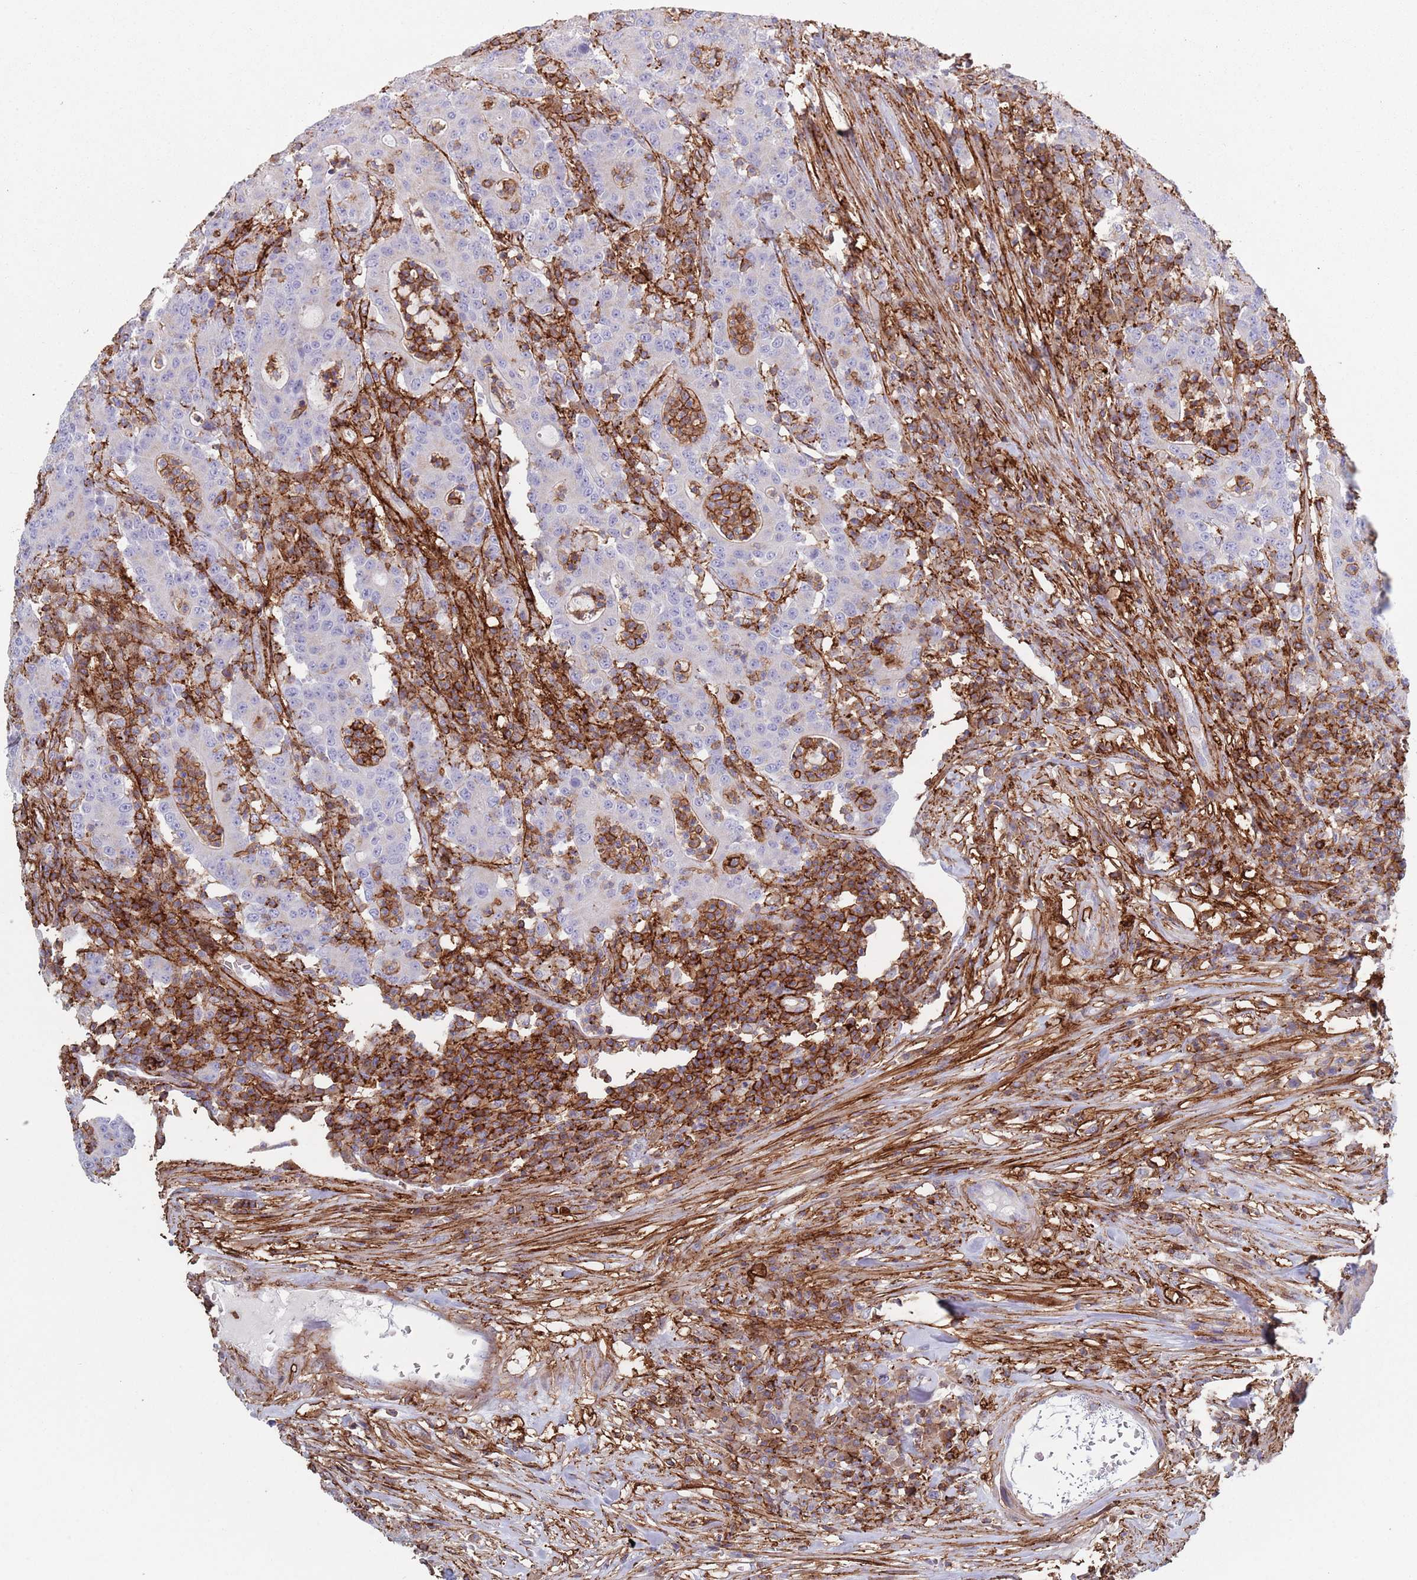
{"staining": {"intensity": "negative", "quantity": "none", "location": "none"}, "tissue": "colorectal cancer", "cell_type": "Tumor cells", "image_type": "cancer", "snomed": [{"axis": "morphology", "description": "Adenocarcinoma, NOS"}, {"axis": "topography", "description": "Colon"}], "caption": "This histopathology image is of colorectal cancer (adenocarcinoma) stained with immunohistochemistry (IHC) to label a protein in brown with the nuclei are counter-stained blue. There is no expression in tumor cells. The staining was performed using DAB (3,3'-diaminobenzidine) to visualize the protein expression in brown, while the nuclei were stained in blue with hematoxylin (Magnification: 20x).", "gene": "RNF144A", "patient": {"sex": "male", "age": 83}}